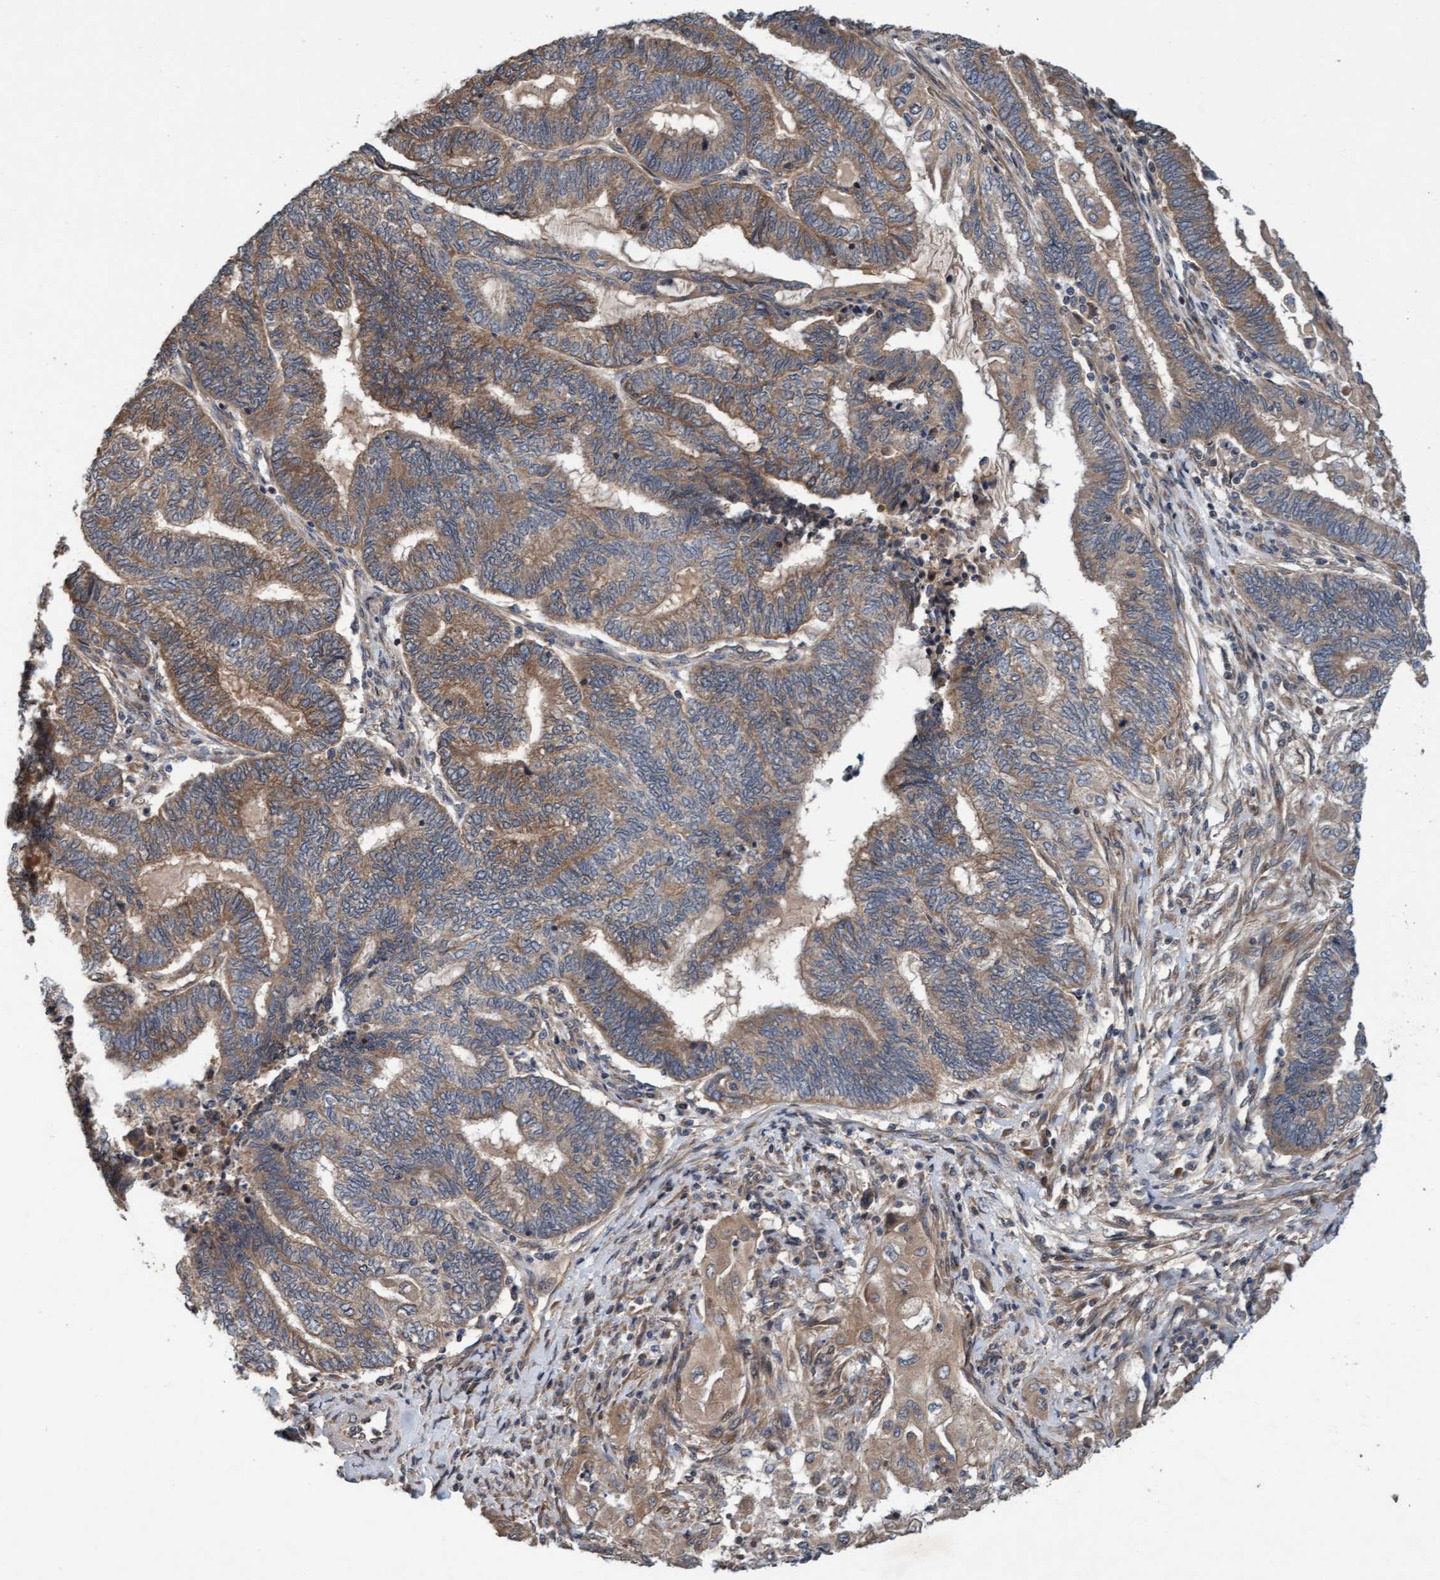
{"staining": {"intensity": "weak", "quantity": ">75%", "location": "cytoplasmic/membranous"}, "tissue": "endometrial cancer", "cell_type": "Tumor cells", "image_type": "cancer", "snomed": [{"axis": "morphology", "description": "Adenocarcinoma, NOS"}, {"axis": "topography", "description": "Uterus"}, {"axis": "topography", "description": "Endometrium"}], "caption": "IHC micrograph of human adenocarcinoma (endometrial) stained for a protein (brown), which shows low levels of weak cytoplasmic/membranous positivity in about >75% of tumor cells.", "gene": "MLXIP", "patient": {"sex": "female", "age": 70}}